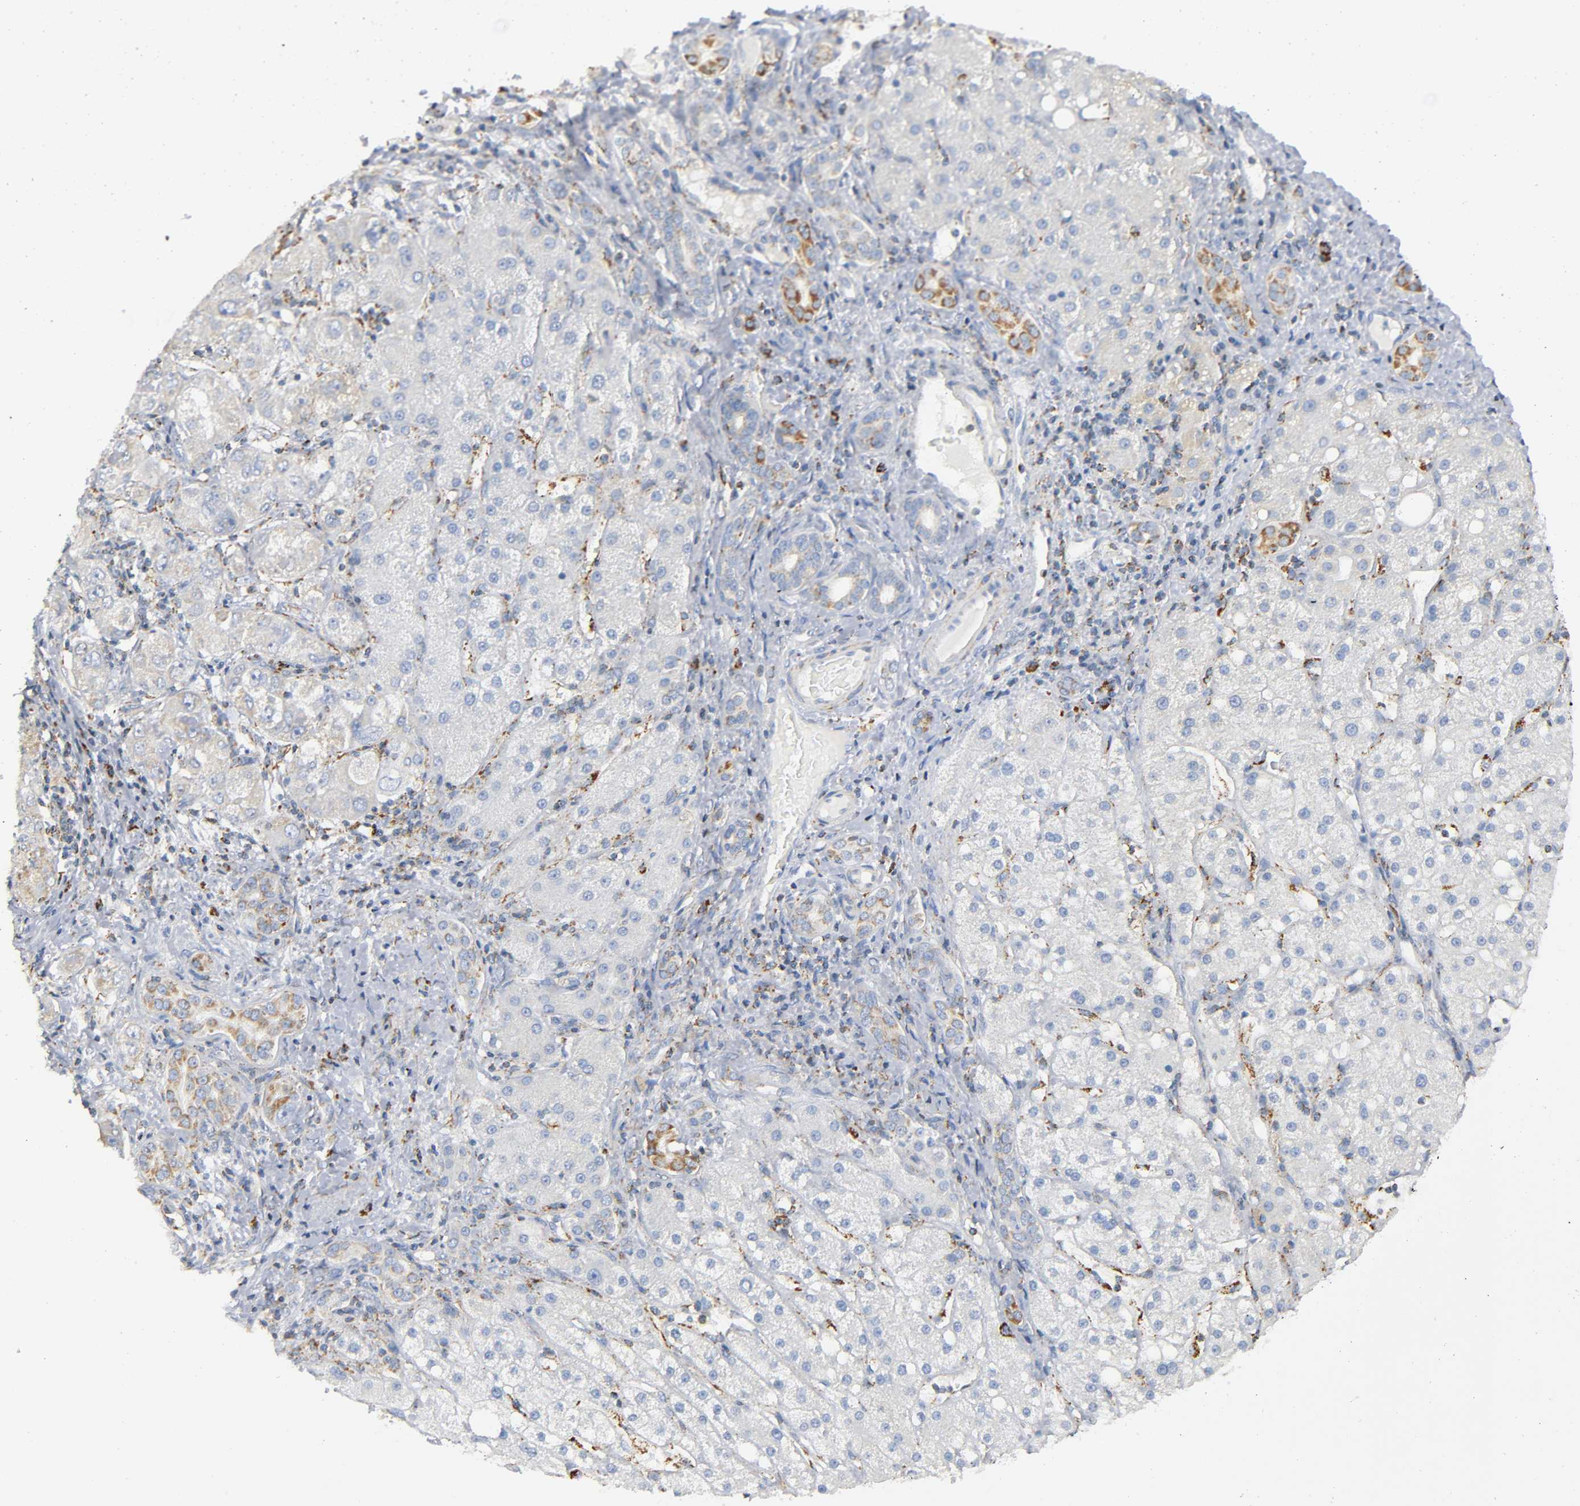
{"staining": {"intensity": "negative", "quantity": "none", "location": "none"}, "tissue": "liver cancer", "cell_type": "Tumor cells", "image_type": "cancer", "snomed": [{"axis": "morphology", "description": "Carcinoma, Hepatocellular, NOS"}, {"axis": "topography", "description": "Liver"}], "caption": "IHC of liver cancer (hepatocellular carcinoma) shows no positivity in tumor cells. (Brightfield microscopy of DAB immunohistochemistry at high magnification).", "gene": "BAK1", "patient": {"sex": "male", "age": 80}}